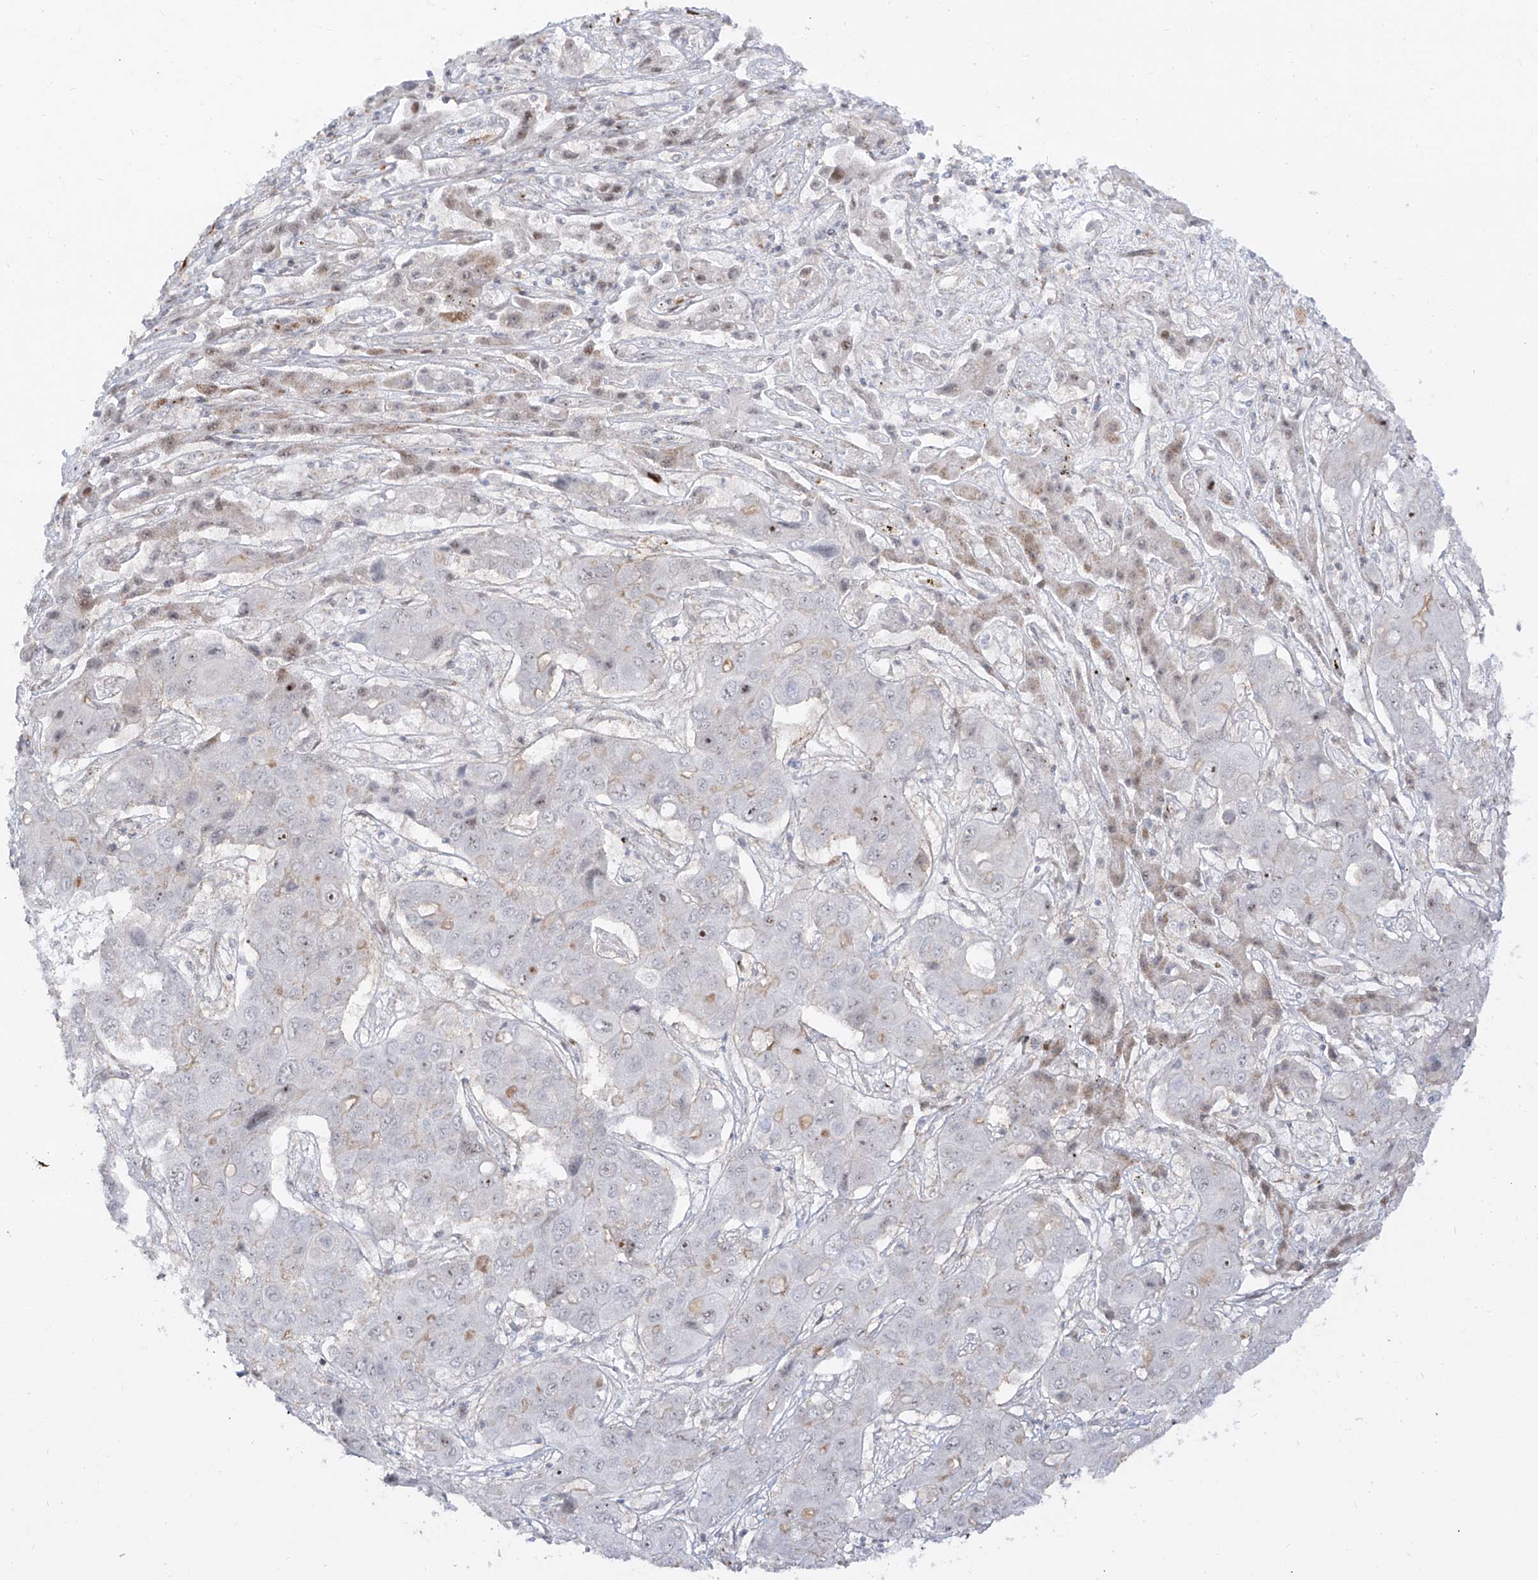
{"staining": {"intensity": "moderate", "quantity": "25%-75%", "location": "nuclear"}, "tissue": "liver cancer", "cell_type": "Tumor cells", "image_type": "cancer", "snomed": [{"axis": "morphology", "description": "Cholangiocarcinoma"}, {"axis": "topography", "description": "Liver"}], "caption": "Approximately 25%-75% of tumor cells in human cholangiocarcinoma (liver) reveal moderate nuclear protein positivity as visualized by brown immunohistochemical staining.", "gene": "ZNF180", "patient": {"sex": "male", "age": 67}}